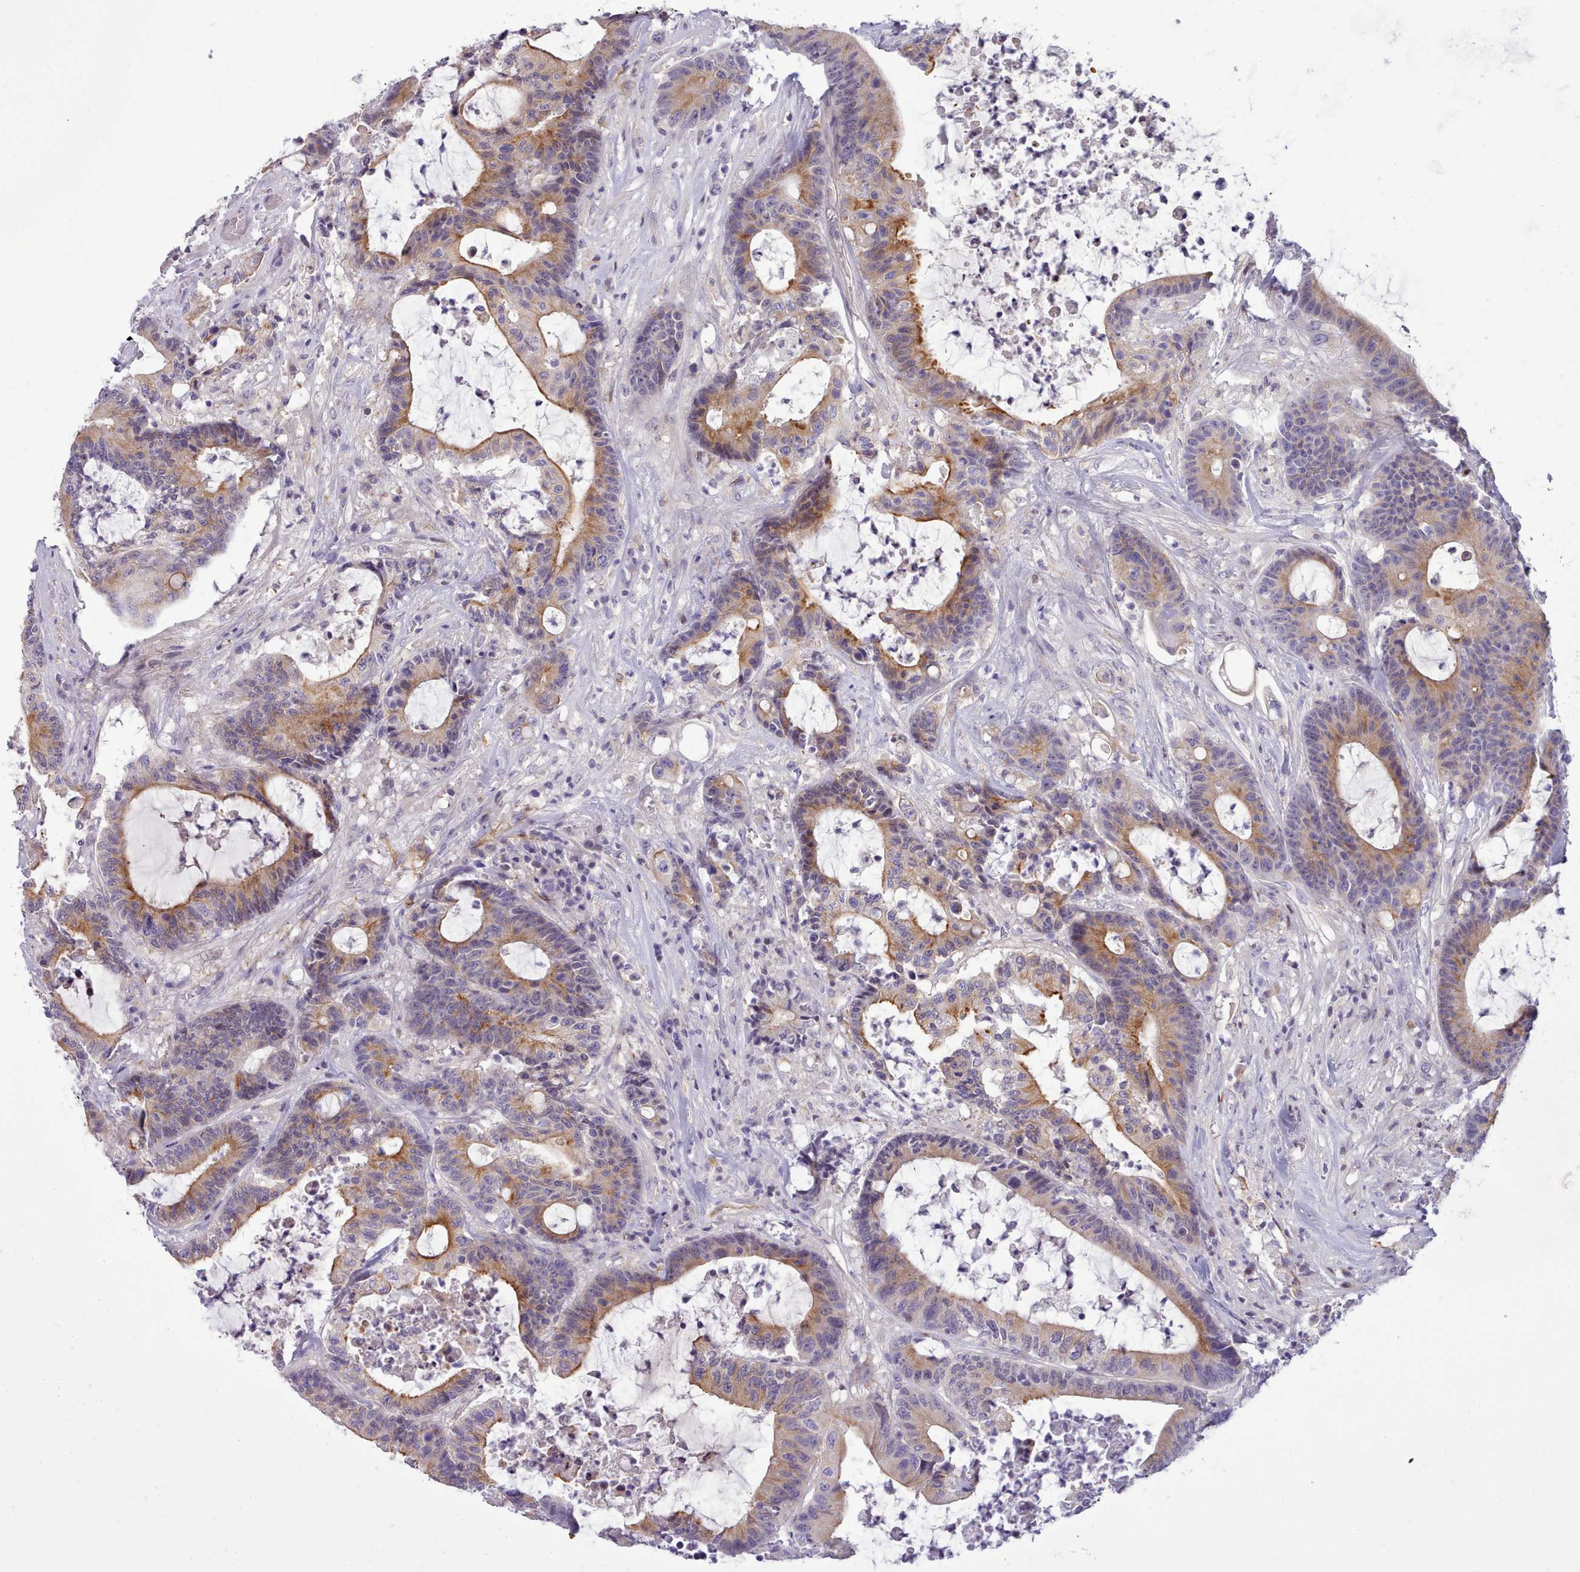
{"staining": {"intensity": "moderate", "quantity": "25%-75%", "location": "cytoplasmic/membranous"}, "tissue": "colorectal cancer", "cell_type": "Tumor cells", "image_type": "cancer", "snomed": [{"axis": "morphology", "description": "Adenocarcinoma, NOS"}, {"axis": "topography", "description": "Colon"}], "caption": "Colorectal cancer (adenocarcinoma) stained with DAB (3,3'-diaminobenzidine) immunohistochemistry (IHC) demonstrates medium levels of moderate cytoplasmic/membranous staining in about 25%-75% of tumor cells. The protein is shown in brown color, while the nuclei are stained blue.", "gene": "CYP2A13", "patient": {"sex": "female", "age": 84}}